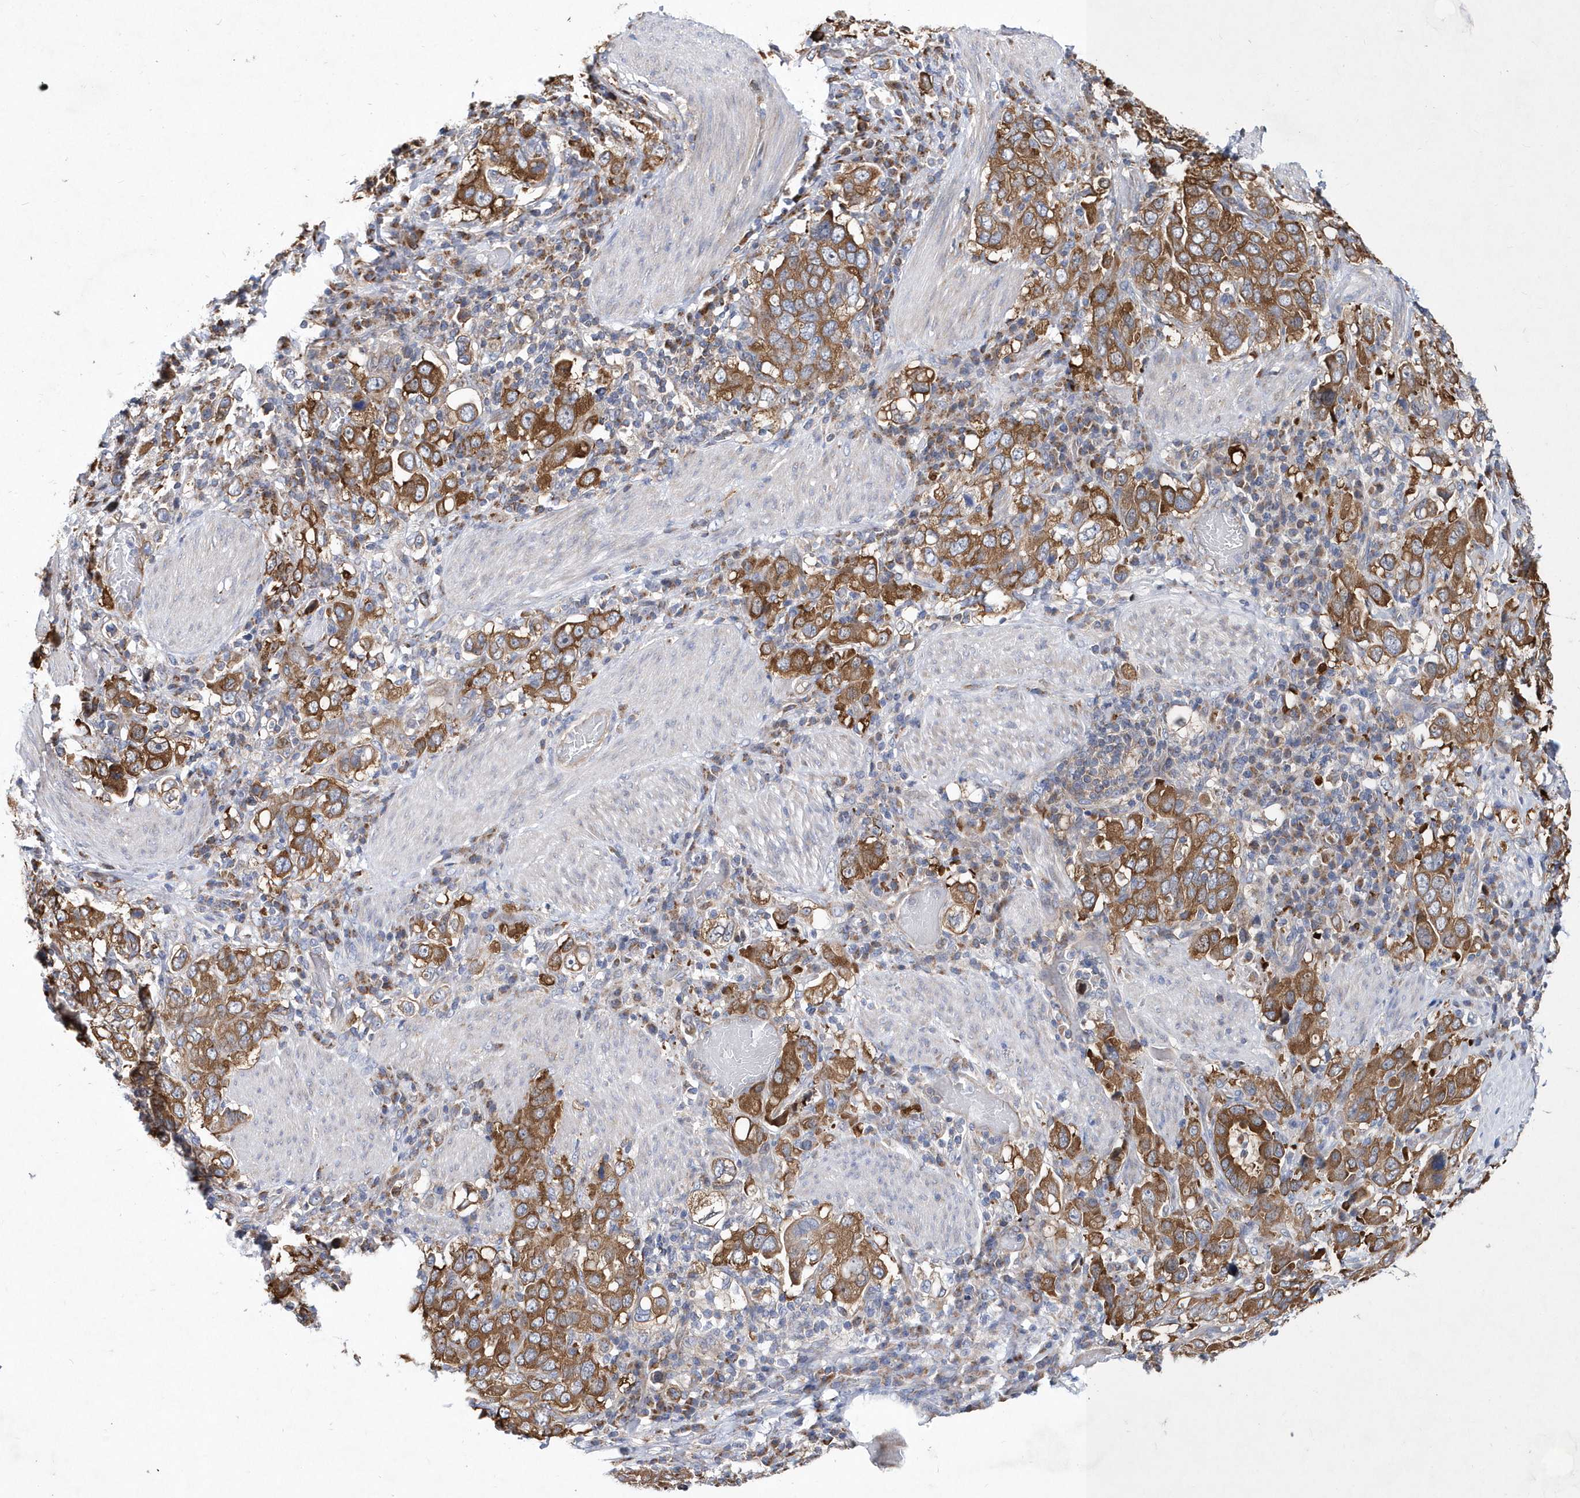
{"staining": {"intensity": "strong", "quantity": ">75%", "location": "cytoplasmic/membranous"}, "tissue": "stomach cancer", "cell_type": "Tumor cells", "image_type": "cancer", "snomed": [{"axis": "morphology", "description": "Adenocarcinoma, NOS"}, {"axis": "topography", "description": "Stomach, upper"}], "caption": "Strong cytoplasmic/membranous protein expression is seen in approximately >75% of tumor cells in stomach cancer (adenocarcinoma). (Brightfield microscopy of DAB IHC at high magnification).", "gene": "JKAMP", "patient": {"sex": "male", "age": 62}}